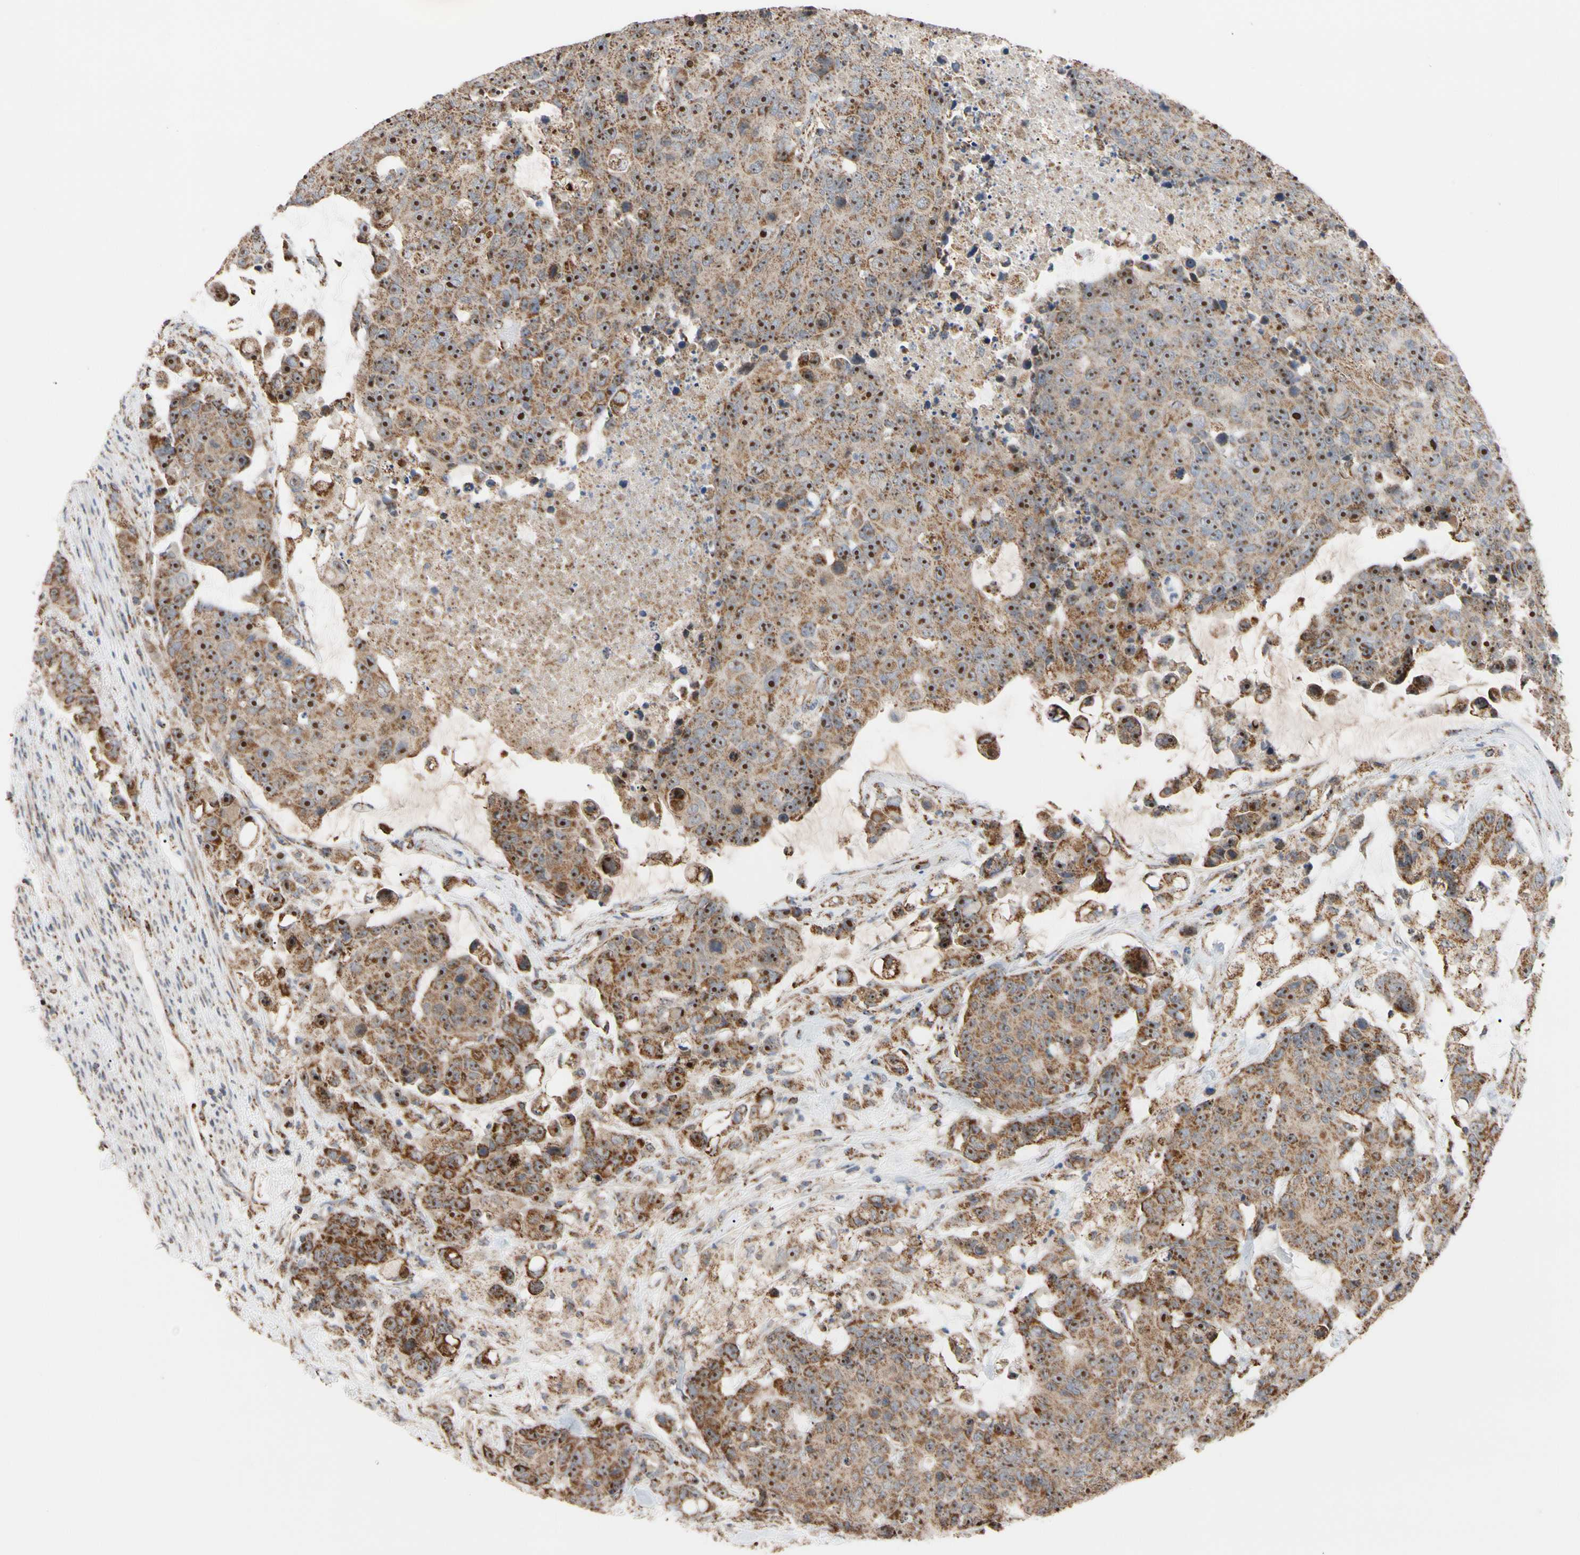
{"staining": {"intensity": "strong", "quantity": ">75%", "location": "cytoplasmic/membranous,nuclear"}, "tissue": "colorectal cancer", "cell_type": "Tumor cells", "image_type": "cancer", "snomed": [{"axis": "morphology", "description": "Adenocarcinoma, NOS"}, {"axis": "topography", "description": "Colon"}], "caption": "Tumor cells demonstrate high levels of strong cytoplasmic/membranous and nuclear staining in about >75% of cells in human colorectal cancer (adenocarcinoma).", "gene": "FAM110B", "patient": {"sex": "female", "age": 86}}